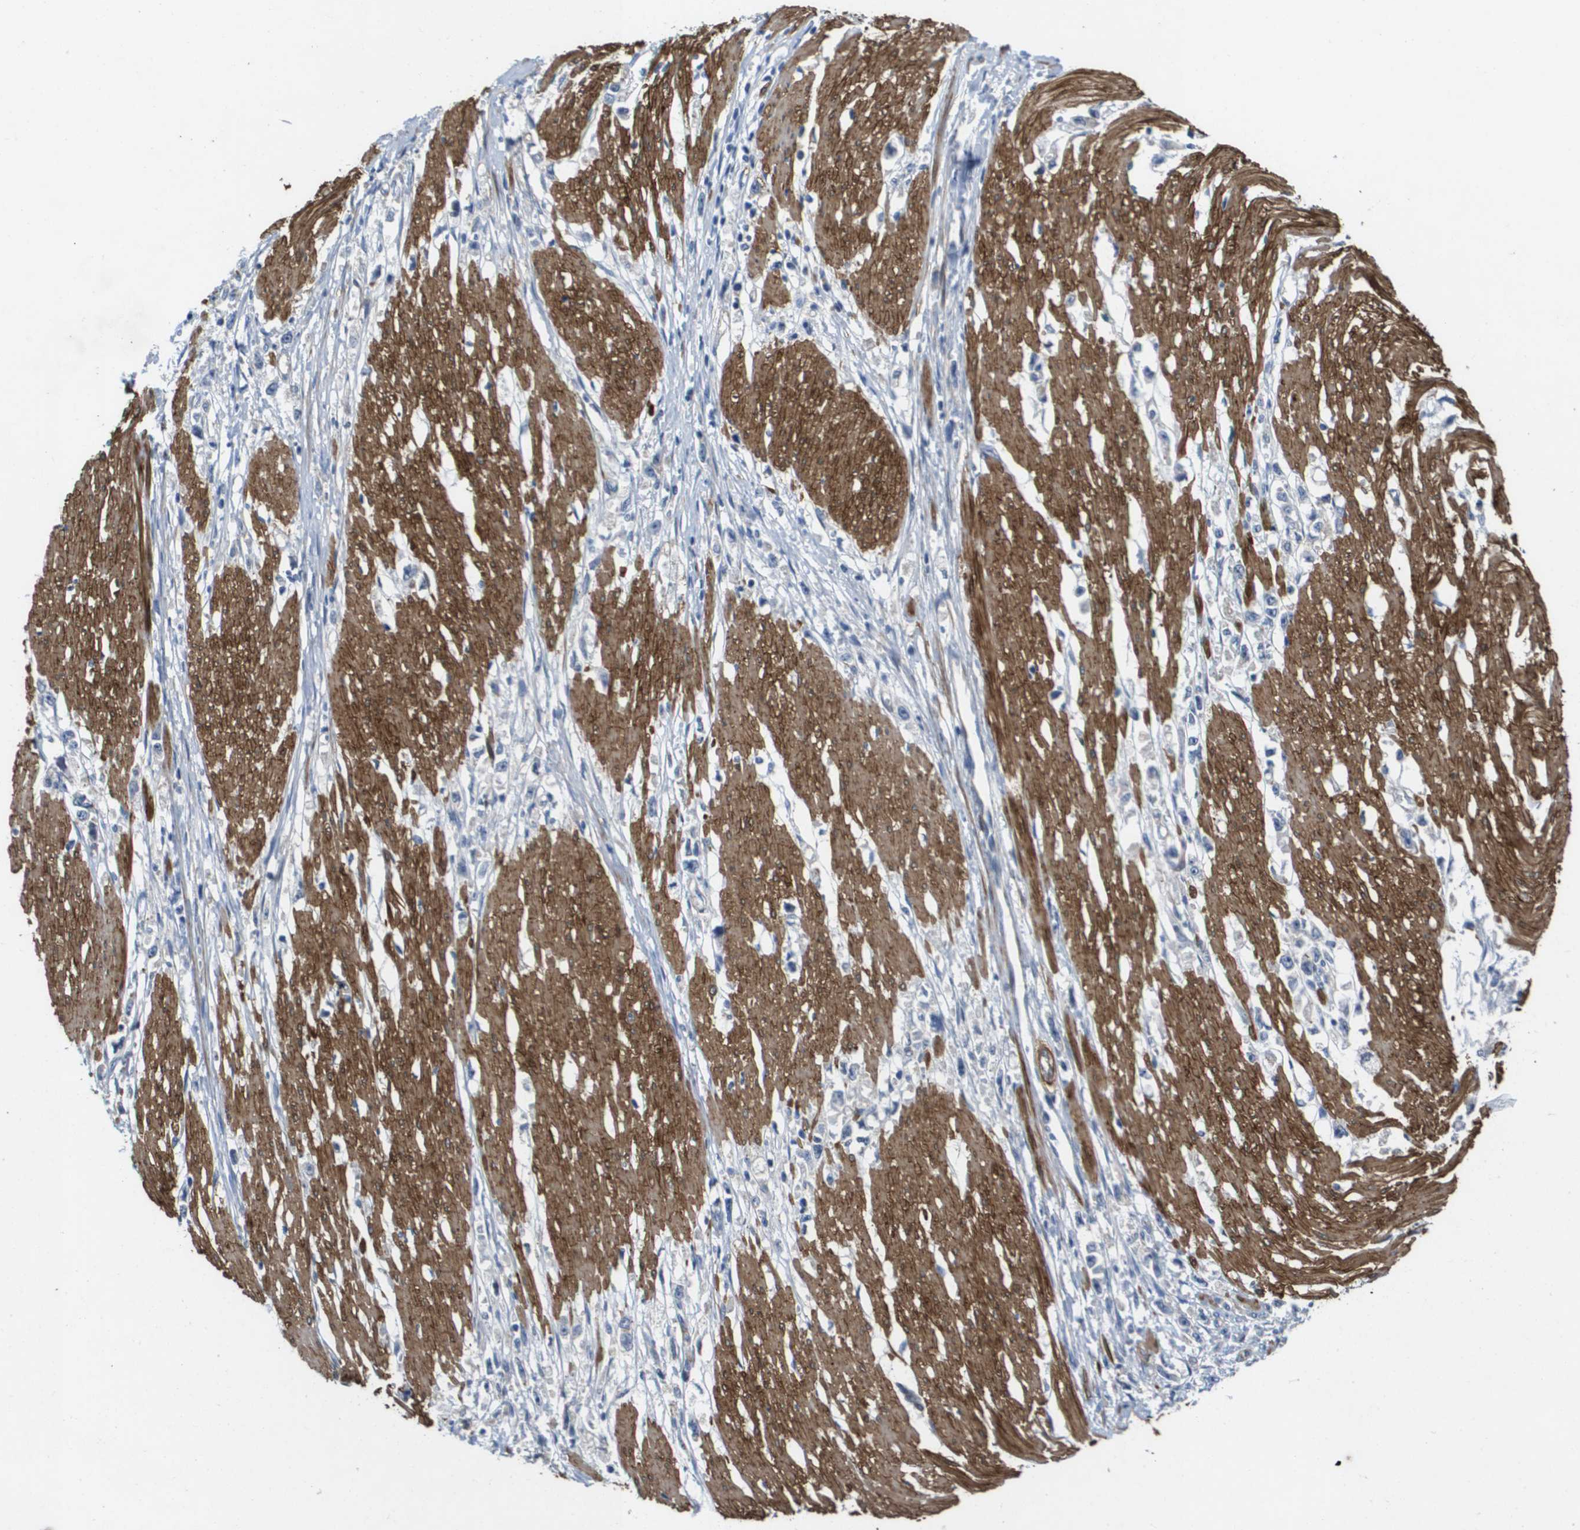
{"staining": {"intensity": "negative", "quantity": "none", "location": "none"}, "tissue": "stomach cancer", "cell_type": "Tumor cells", "image_type": "cancer", "snomed": [{"axis": "morphology", "description": "Adenocarcinoma, NOS"}, {"axis": "topography", "description": "Stomach"}], "caption": "Immunohistochemical staining of human stomach cancer shows no significant staining in tumor cells.", "gene": "LPP", "patient": {"sex": "female", "age": 59}}